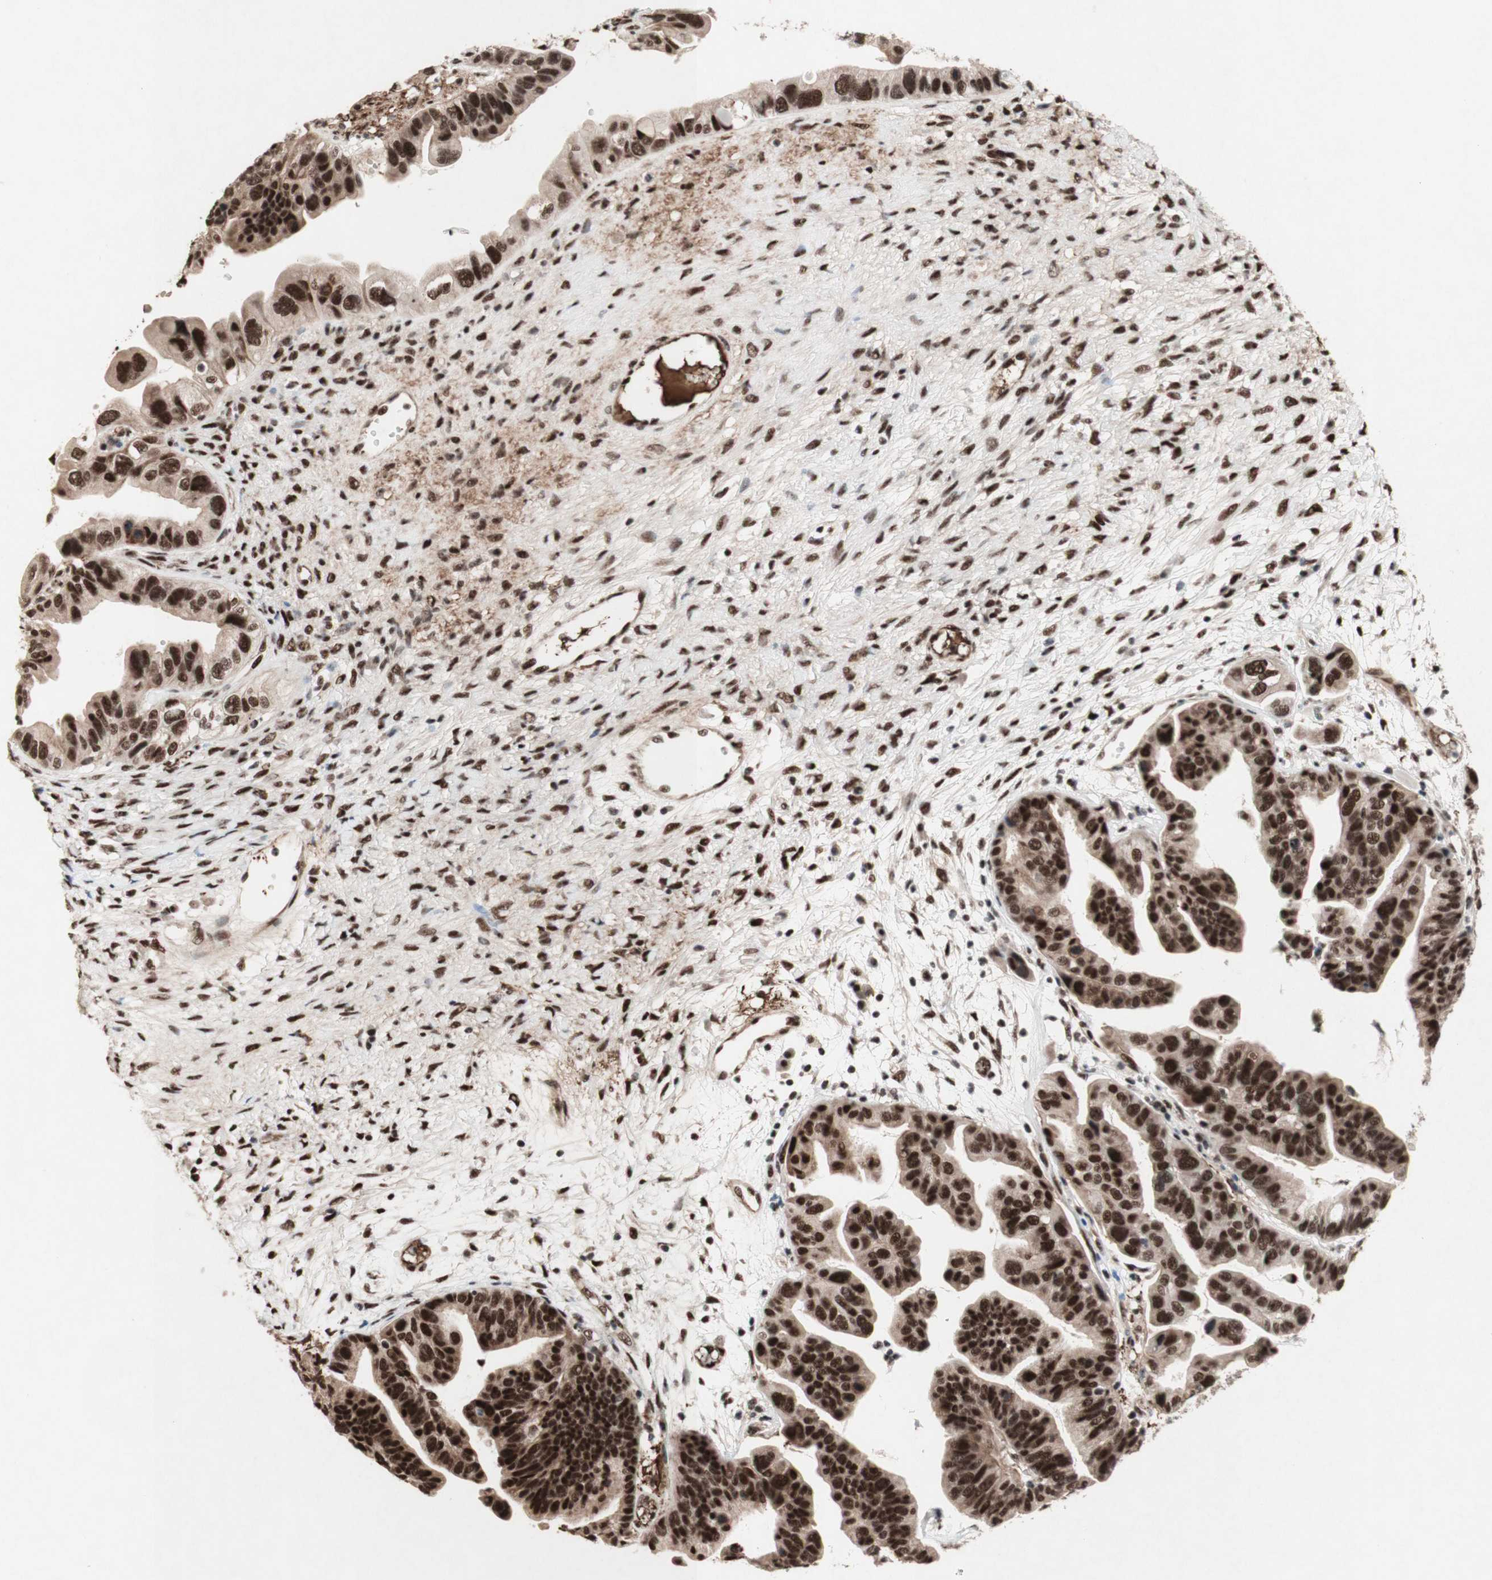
{"staining": {"intensity": "strong", "quantity": ">75%", "location": "nuclear"}, "tissue": "ovarian cancer", "cell_type": "Tumor cells", "image_type": "cancer", "snomed": [{"axis": "morphology", "description": "Cystadenocarcinoma, serous, NOS"}, {"axis": "topography", "description": "Ovary"}], "caption": "Ovarian serous cystadenocarcinoma was stained to show a protein in brown. There is high levels of strong nuclear expression in about >75% of tumor cells. The staining was performed using DAB (3,3'-diaminobenzidine) to visualize the protein expression in brown, while the nuclei were stained in blue with hematoxylin (Magnification: 20x).", "gene": "TLE1", "patient": {"sex": "female", "age": 56}}